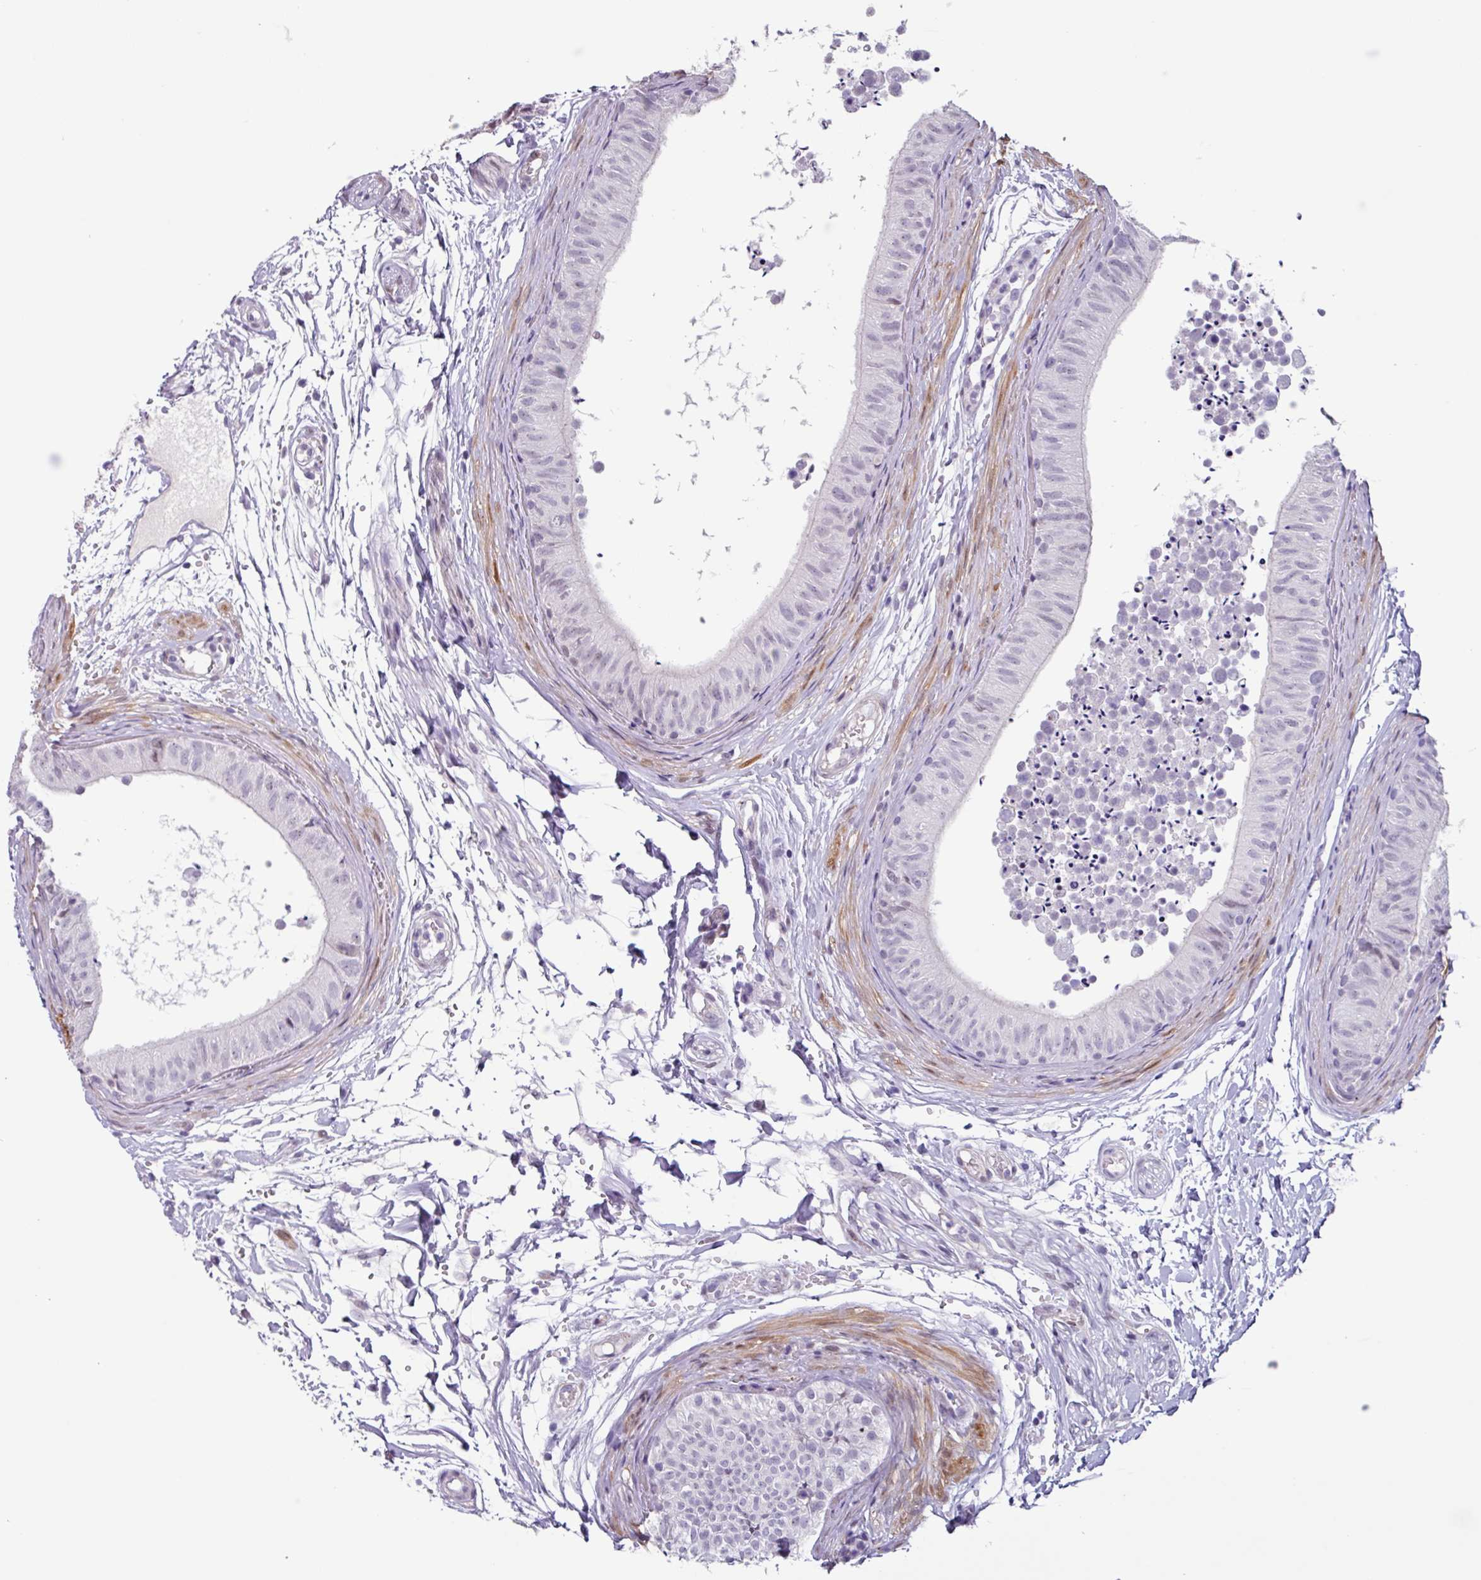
{"staining": {"intensity": "negative", "quantity": "none", "location": "none"}, "tissue": "epididymis", "cell_type": "Glandular cells", "image_type": "normal", "snomed": [{"axis": "morphology", "description": "Normal tissue, NOS"}, {"axis": "topography", "description": "Epididymis"}], "caption": "High power microscopy micrograph of an immunohistochemistry (IHC) photomicrograph of normal epididymis, revealing no significant expression in glandular cells.", "gene": "OTX1", "patient": {"sex": "male", "age": 15}}